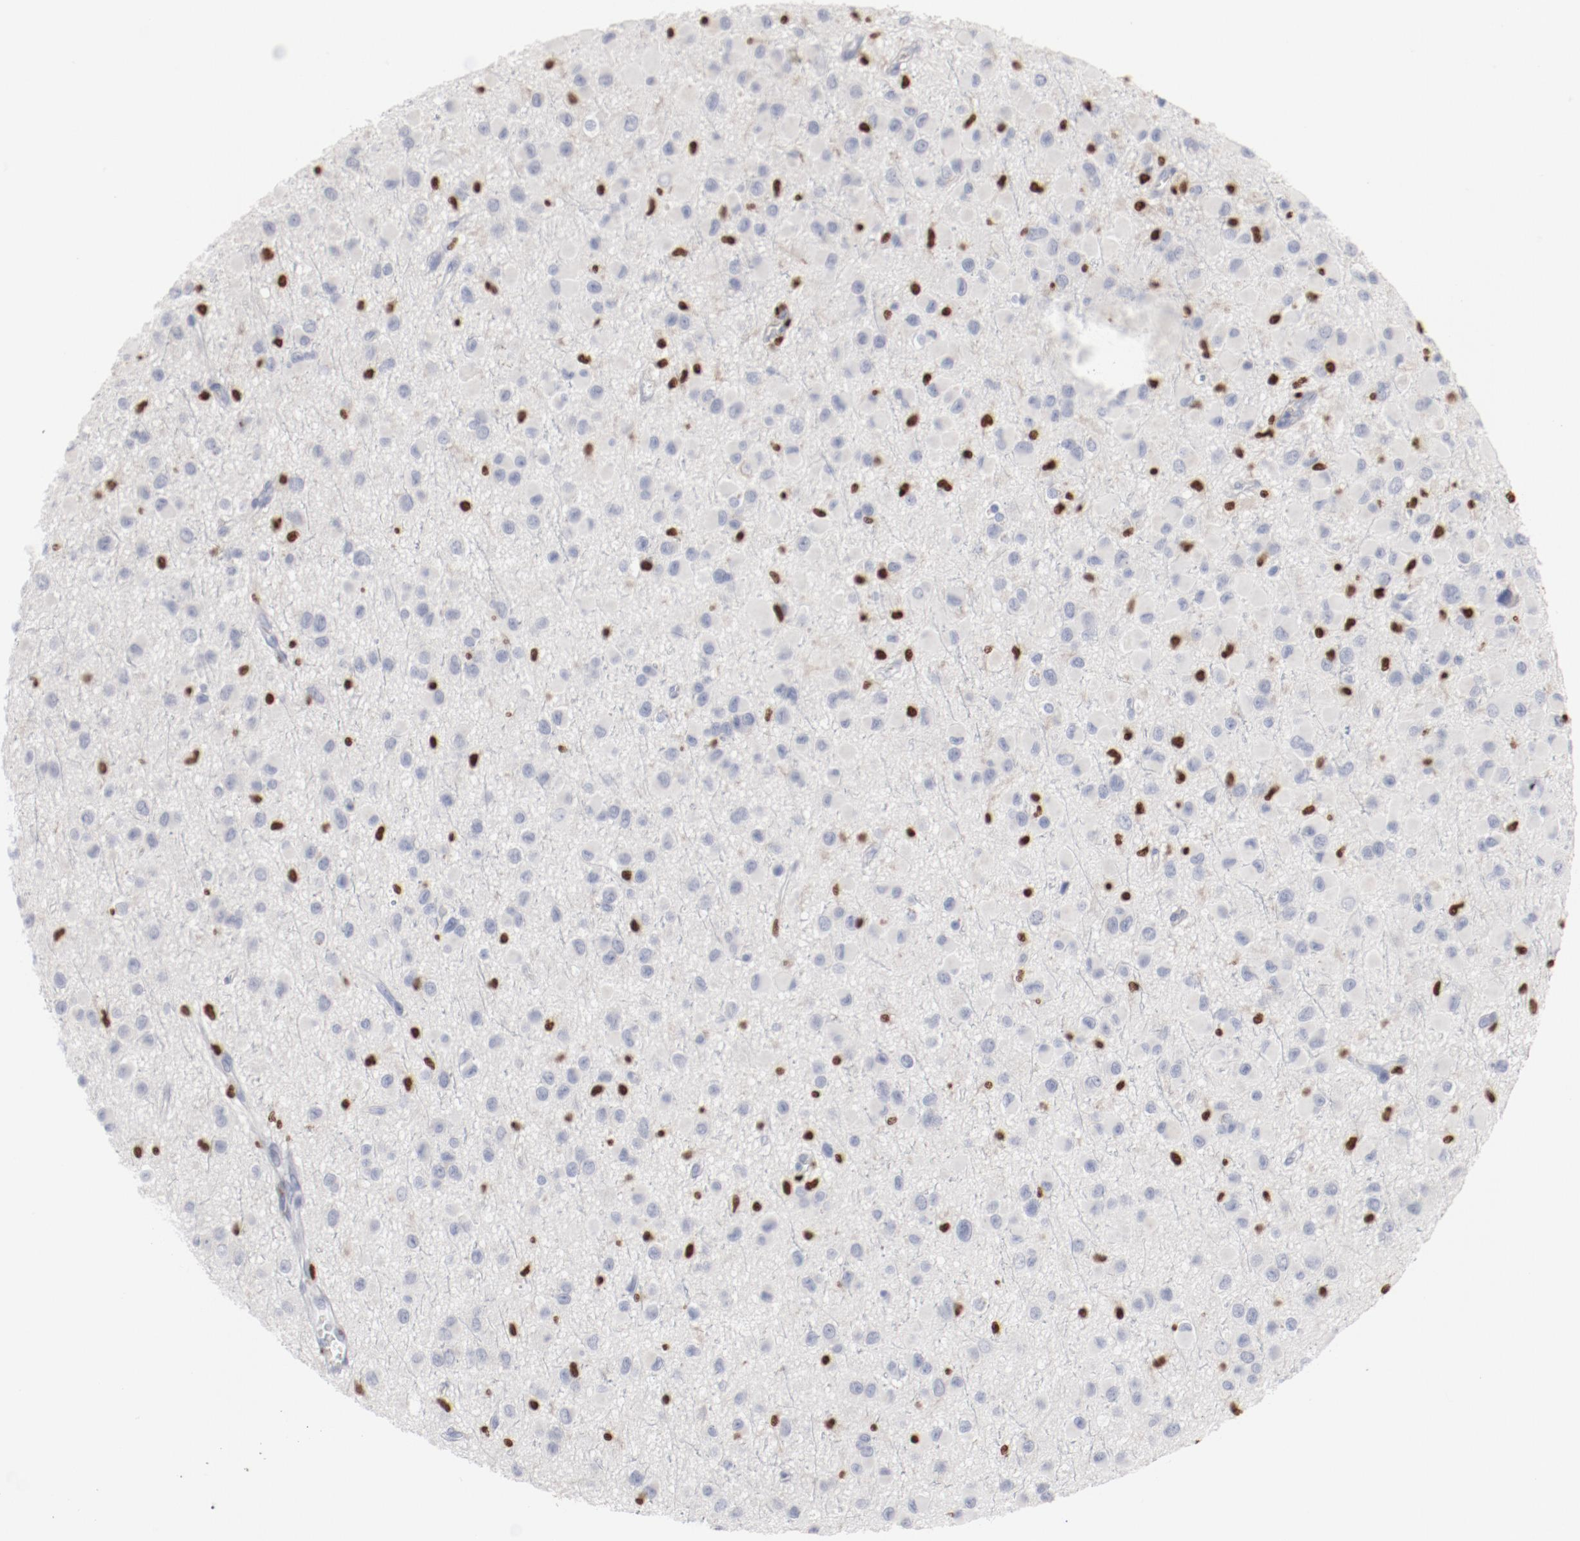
{"staining": {"intensity": "negative", "quantity": "none", "location": "none"}, "tissue": "glioma", "cell_type": "Tumor cells", "image_type": "cancer", "snomed": [{"axis": "morphology", "description": "Glioma, malignant, Low grade"}, {"axis": "topography", "description": "Brain"}], "caption": "Immunohistochemistry (IHC) photomicrograph of malignant glioma (low-grade) stained for a protein (brown), which exhibits no staining in tumor cells.", "gene": "SPI1", "patient": {"sex": "male", "age": 42}}